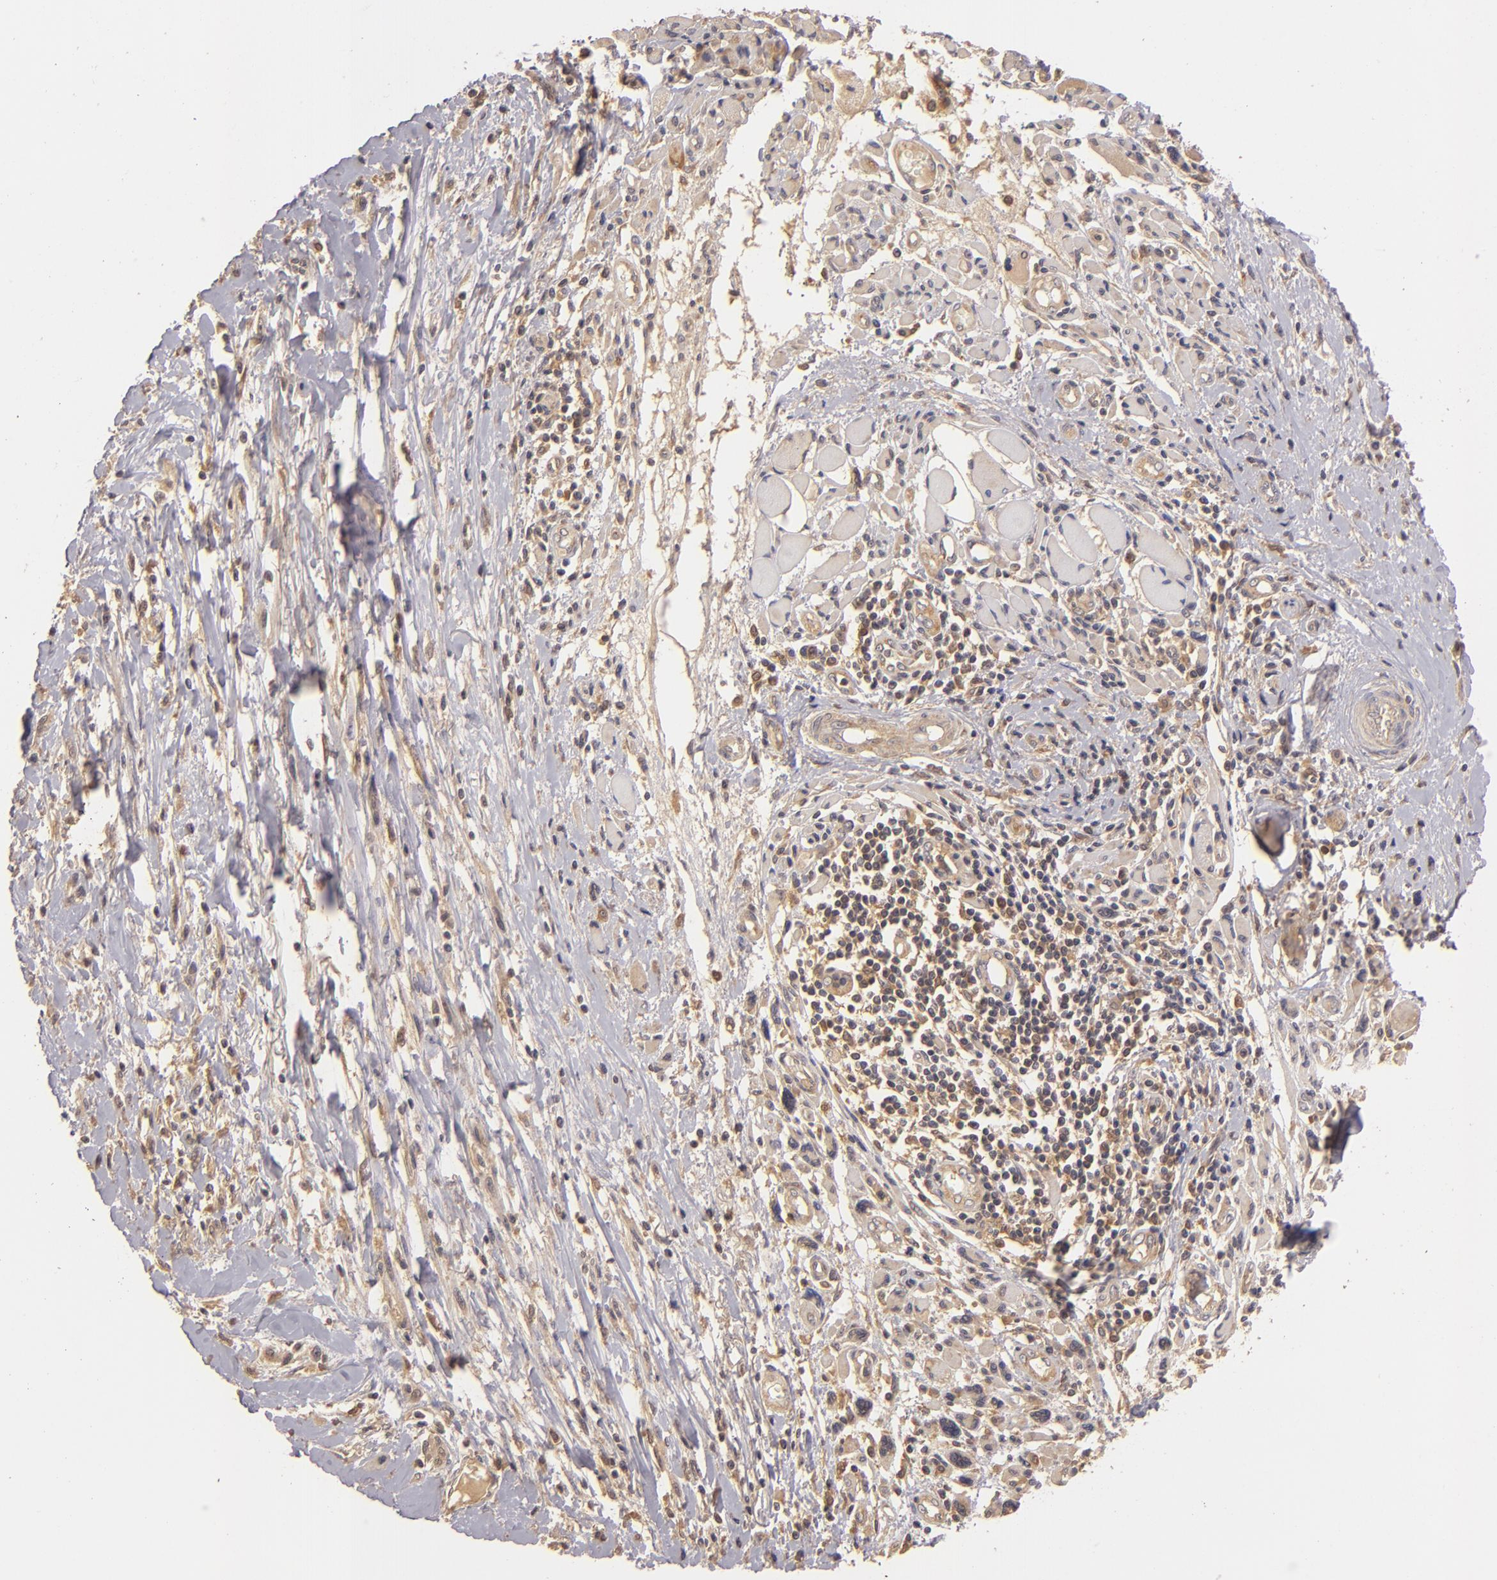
{"staining": {"intensity": "moderate", "quantity": ">75%", "location": "cytoplasmic/membranous"}, "tissue": "melanoma", "cell_type": "Tumor cells", "image_type": "cancer", "snomed": [{"axis": "morphology", "description": "Malignant melanoma, NOS"}, {"axis": "topography", "description": "Skin"}], "caption": "An image of human melanoma stained for a protein reveals moderate cytoplasmic/membranous brown staining in tumor cells. The staining was performed using DAB to visualize the protein expression in brown, while the nuclei were stained in blue with hematoxylin (Magnification: 20x).", "gene": "PRKCD", "patient": {"sex": "male", "age": 91}}